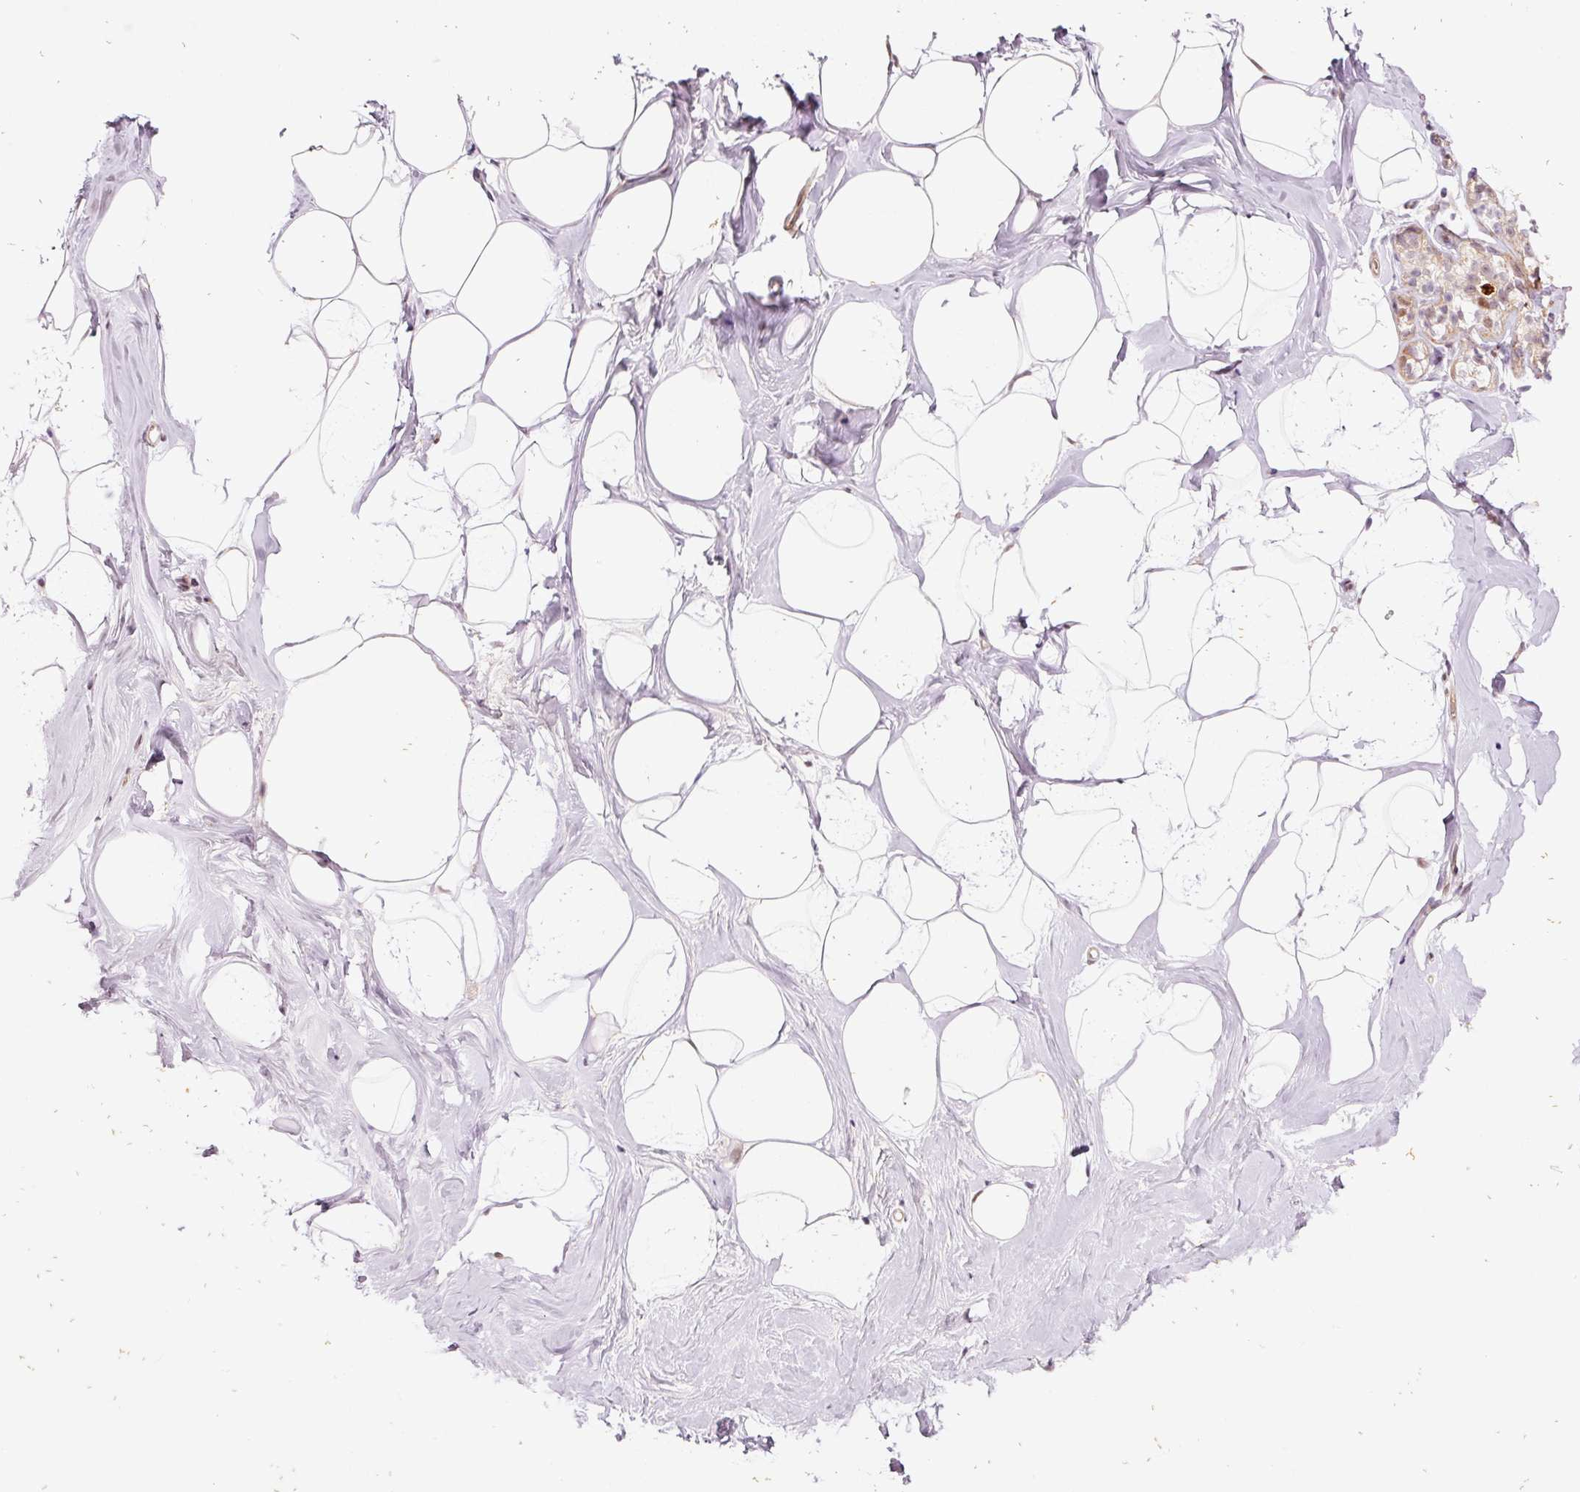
{"staining": {"intensity": "negative", "quantity": "none", "location": "none"}, "tissue": "breast", "cell_type": "Adipocytes", "image_type": "normal", "snomed": [{"axis": "morphology", "description": "Normal tissue, NOS"}, {"axis": "topography", "description": "Breast"}], "caption": "A histopathology image of human breast is negative for staining in adipocytes. (DAB immunohistochemistry with hematoxylin counter stain).", "gene": "ANKRD20A1", "patient": {"sex": "female", "age": 32}}